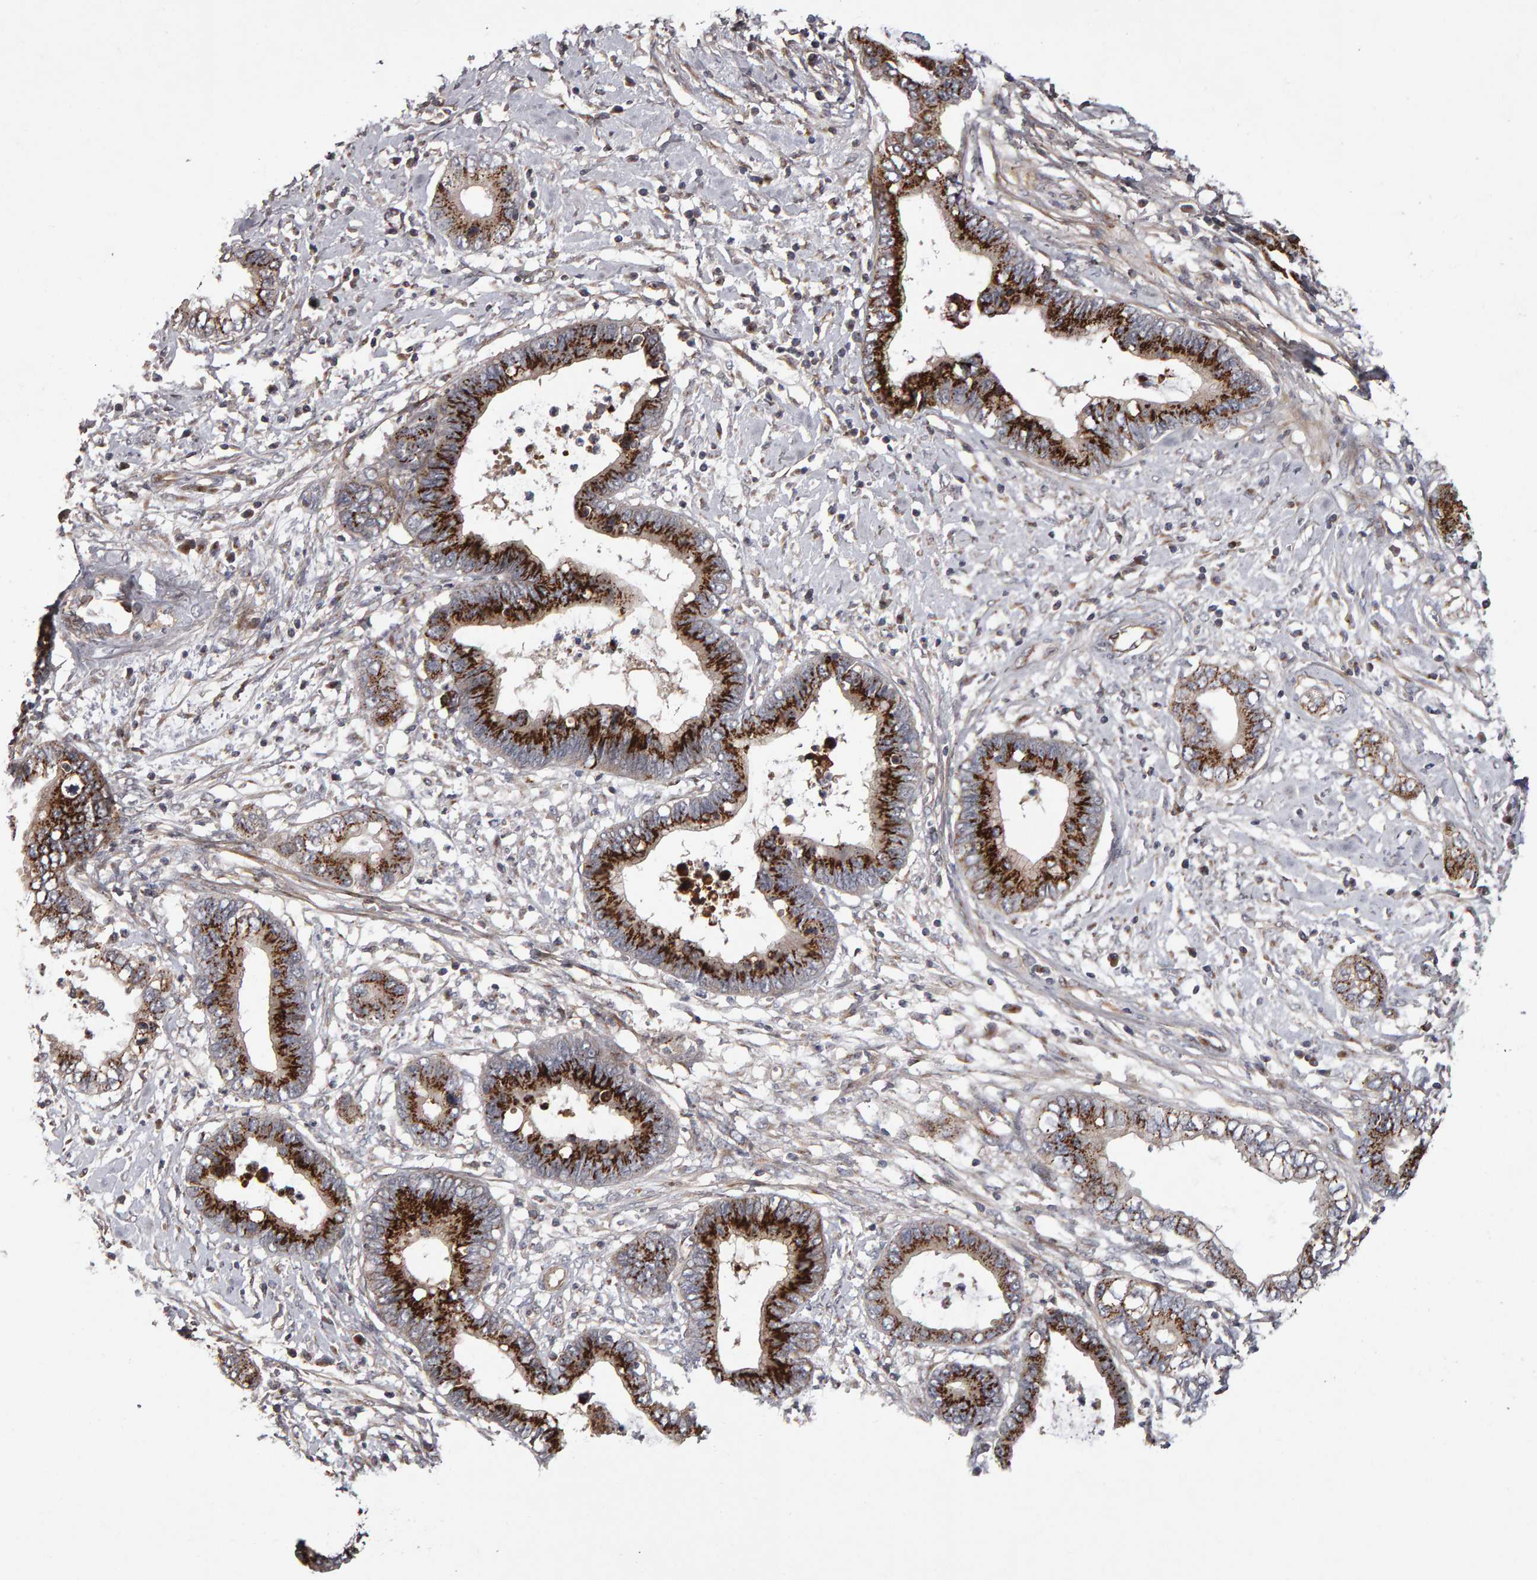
{"staining": {"intensity": "strong", "quantity": ">75%", "location": "cytoplasmic/membranous"}, "tissue": "cervical cancer", "cell_type": "Tumor cells", "image_type": "cancer", "snomed": [{"axis": "morphology", "description": "Adenocarcinoma, NOS"}, {"axis": "topography", "description": "Cervix"}], "caption": "A high-resolution image shows IHC staining of cervical adenocarcinoma, which displays strong cytoplasmic/membranous expression in approximately >75% of tumor cells. Immunohistochemistry stains the protein of interest in brown and the nuclei are stained blue.", "gene": "CANT1", "patient": {"sex": "female", "age": 44}}